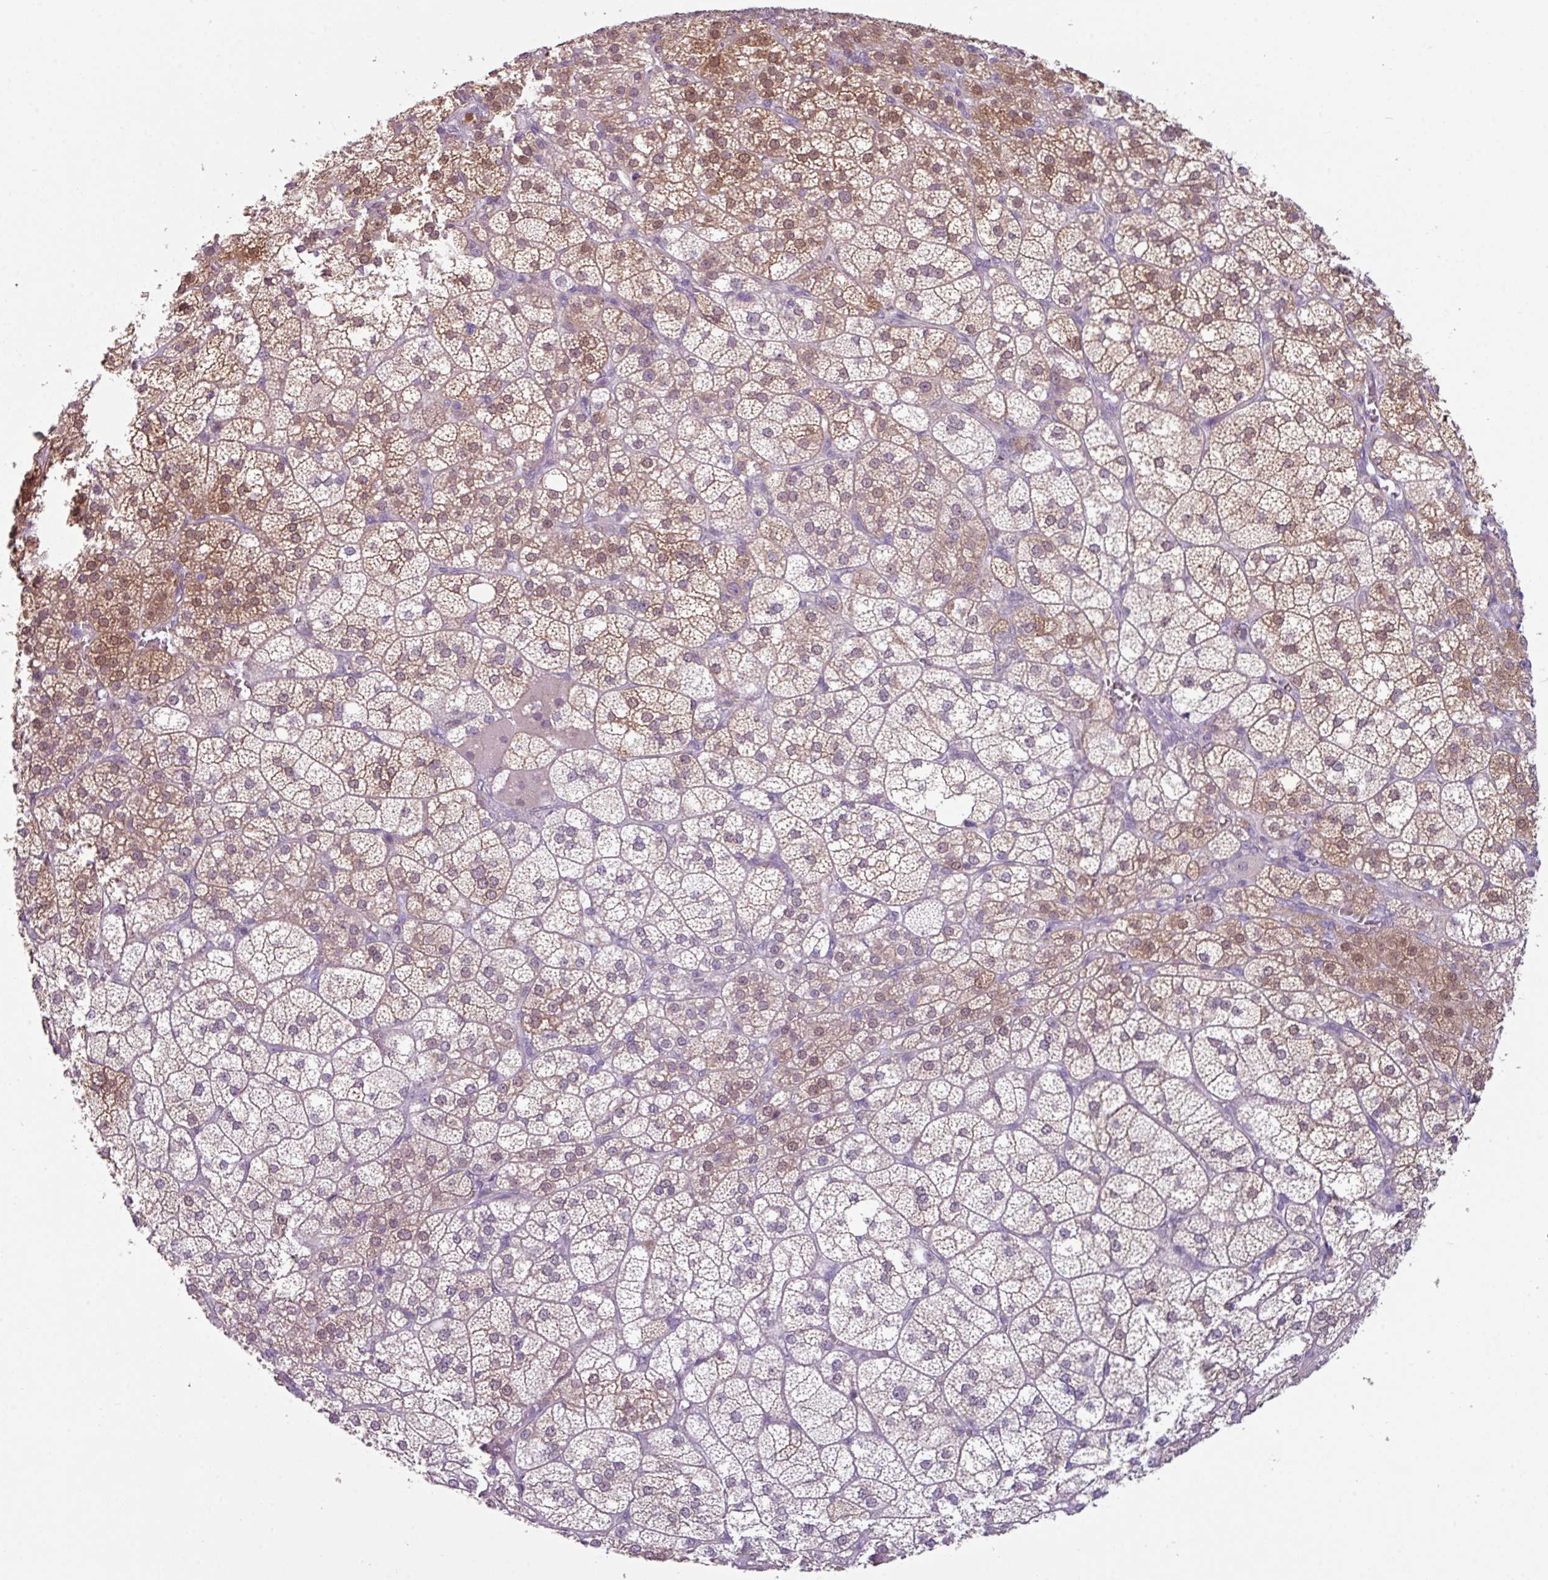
{"staining": {"intensity": "strong", "quantity": ">75%", "location": "cytoplasmic/membranous,nuclear"}, "tissue": "adrenal gland", "cell_type": "Glandular cells", "image_type": "normal", "snomed": [{"axis": "morphology", "description": "Normal tissue, NOS"}, {"axis": "topography", "description": "Adrenal gland"}], "caption": "IHC staining of unremarkable adrenal gland, which shows high levels of strong cytoplasmic/membranous,nuclear staining in about >75% of glandular cells indicating strong cytoplasmic/membranous,nuclear protein positivity. The staining was performed using DAB (brown) for protein detection and nuclei were counterstained in hematoxylin (blue).", "gene": "TTLL12", "patient": {"sex": "female", "age": 60}}